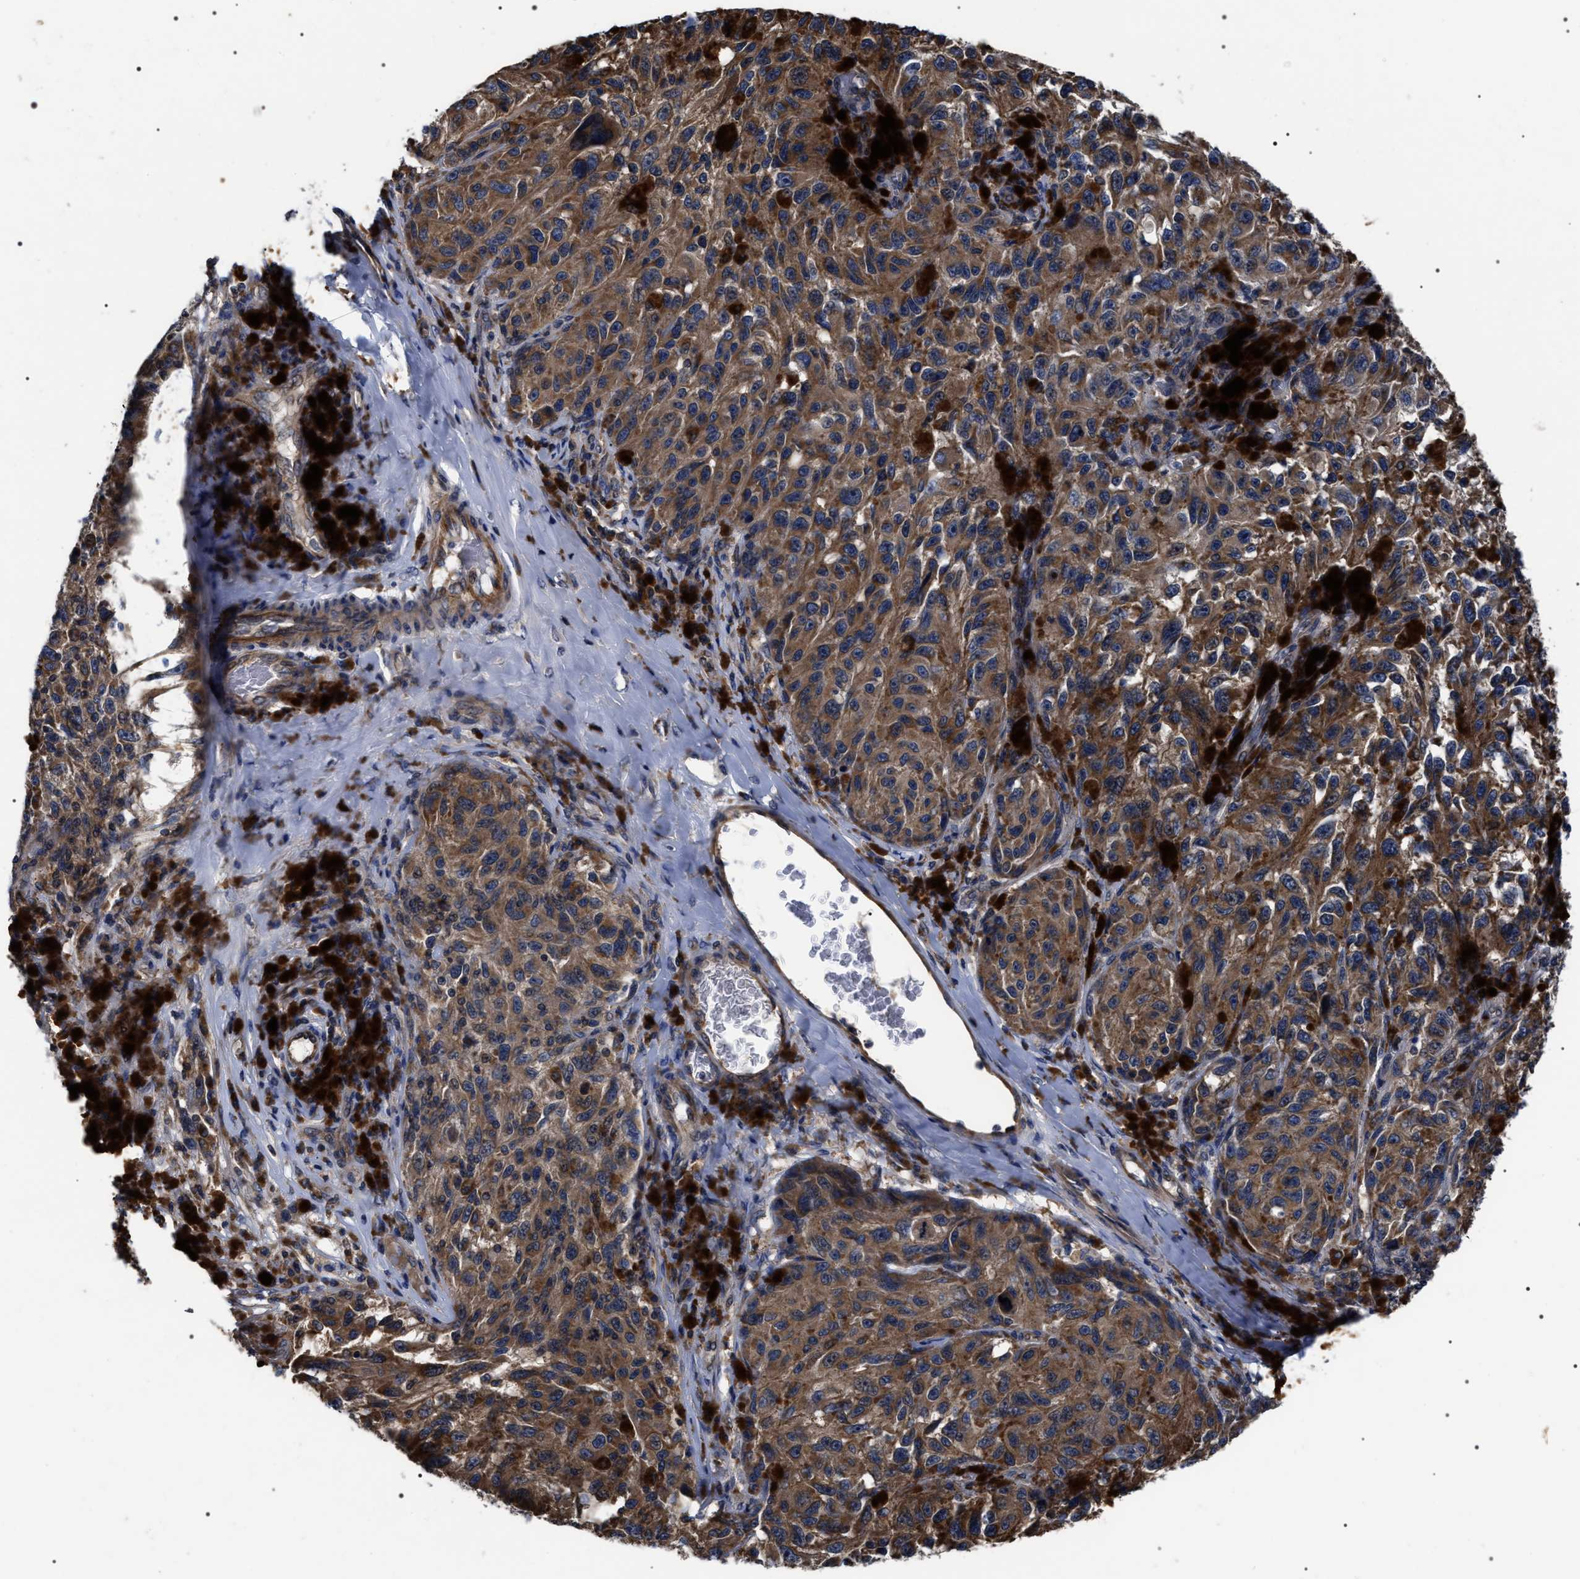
{"staining": {"intensity": "moderate", "quantity": ">75%", "location": "cytoplasmic/membranous"}, "tissue": "melanoma", "cell_type": "Tumor cells", "image_type": "cancer", "snomed": [{"axis": "morphology", "description": "Malignant melanoma, NOS"}, {"axis": "topography", "description": "Skin"}], "caption": "DAB (3,3'-diaminobenzidine) immunohistochemical staining of melanoma exhibits moderate cytoplasmic/membranous protein staining in about >75% of tumor cells.", "gene": "MIS18A", "patient": {"sex": "female", "age": 73}}